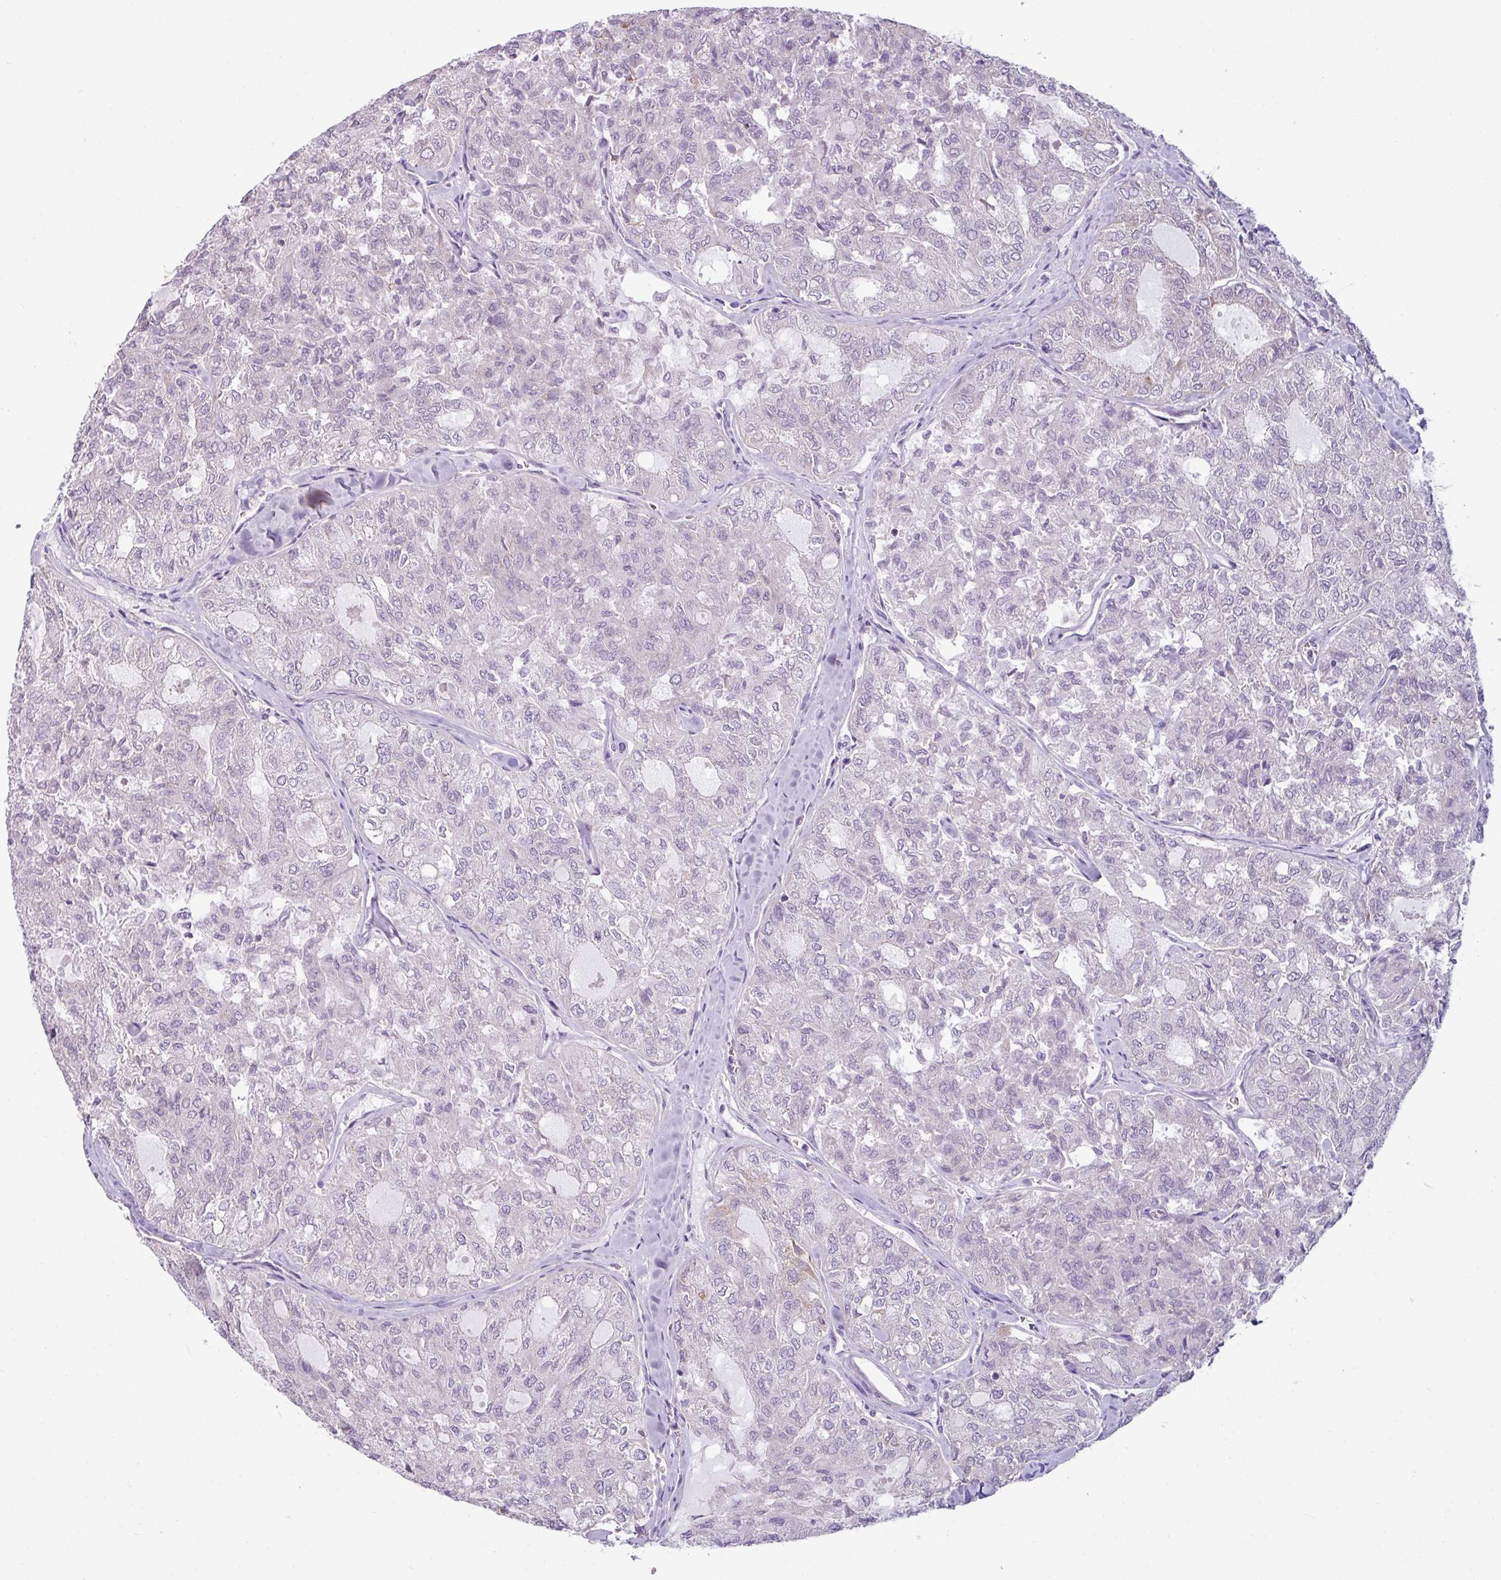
{"staining": {"intensity": "negative", "quantity": "none", "location": "none"}, "tissue": "thyroid cancer", "cell_type": "Tumor cells", "image_type": "cancer", "snomed": [{"axis": "morphology", "description": "Follicular adenoma carcinoma, NOS"}, {"axis": "topography", "description": "Thyroid gland"}], "caption": "Thyroid follicular adenoma carcinoma stained for a protein using immunohistochemistry displays no staining tumor cells.", "gene": "OR52D1", "patient": {"sex": "male", "age": 75}}